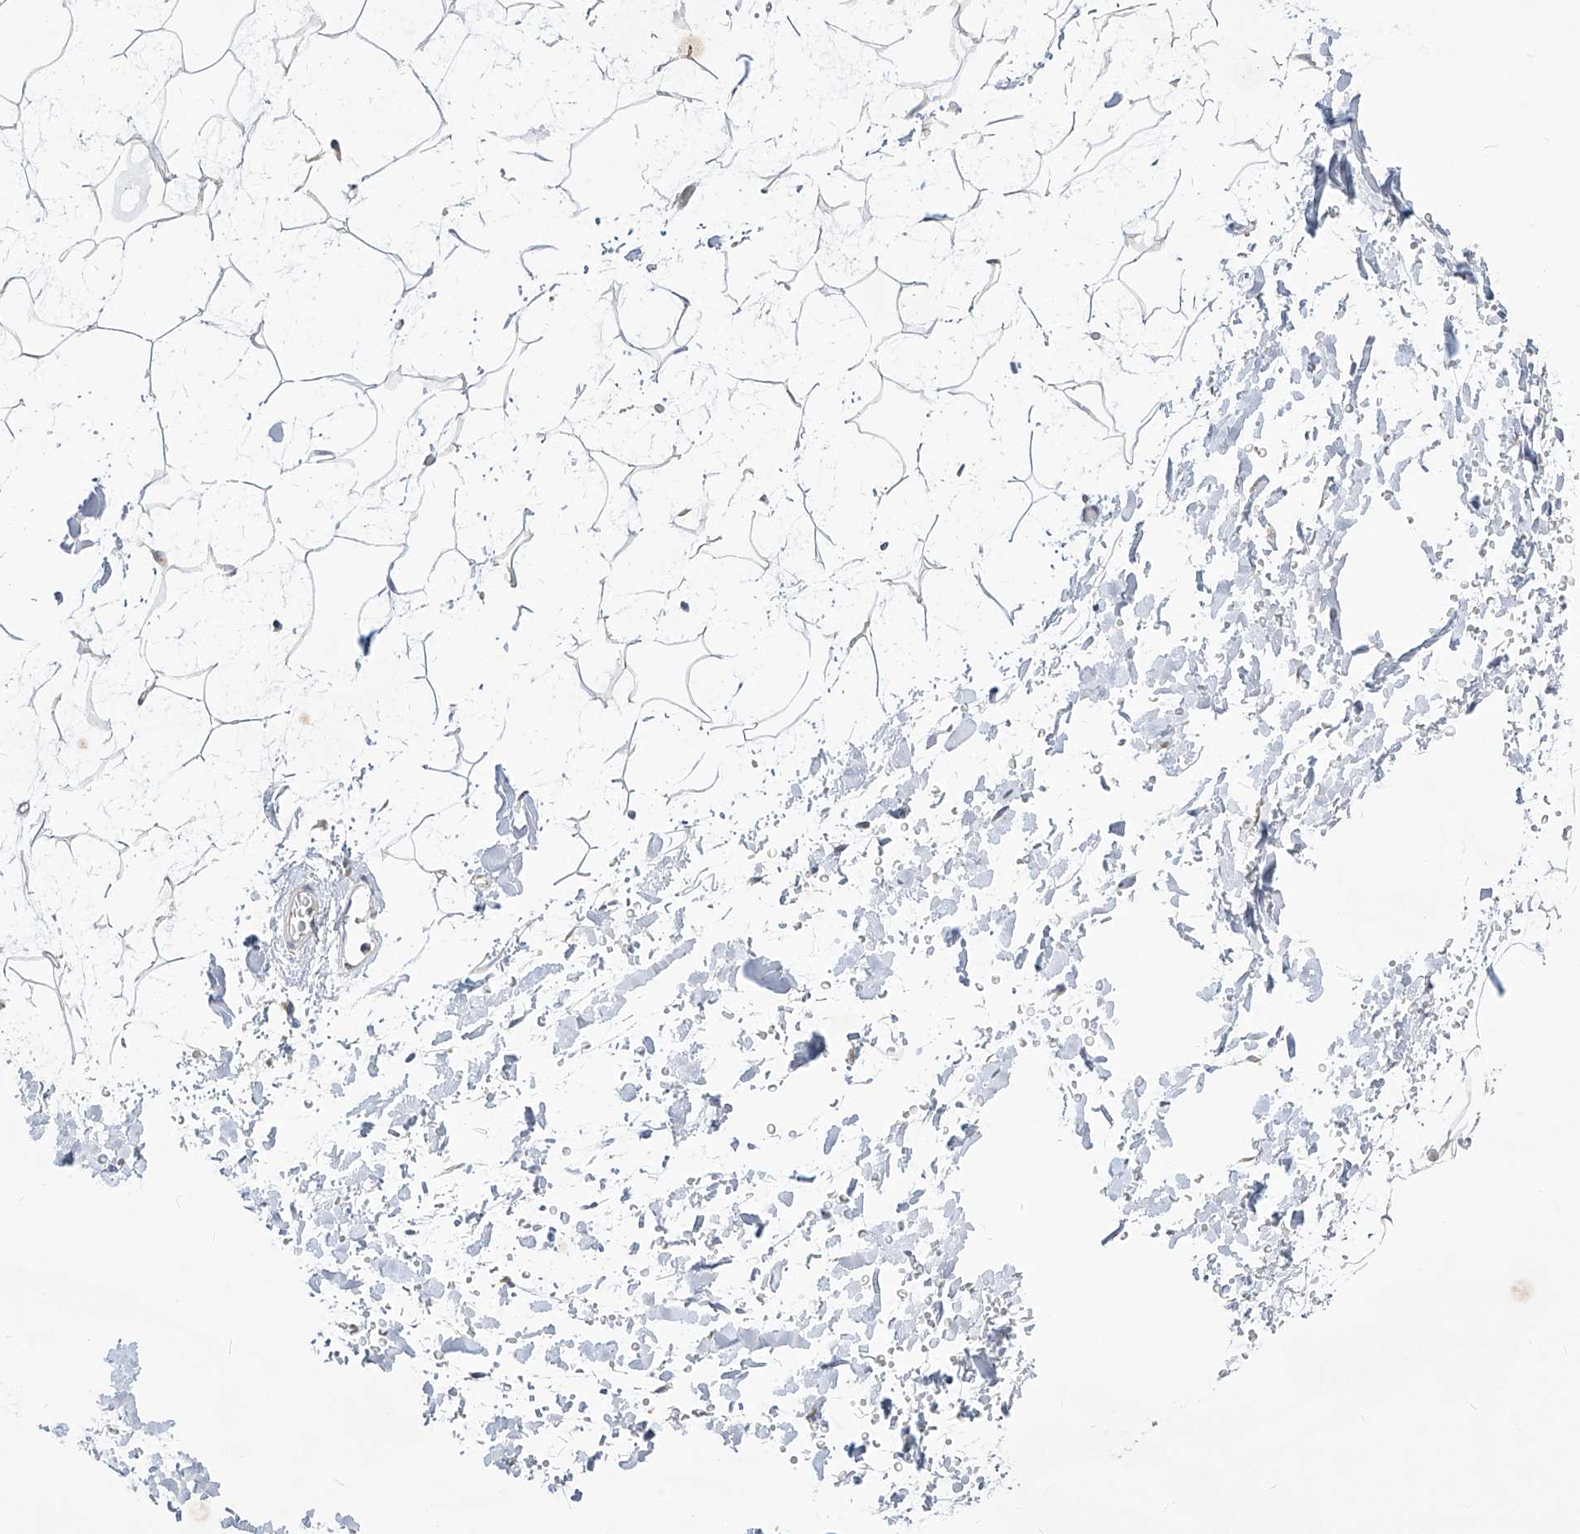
{"staining": {"intensity": "negative", "quantity": "none", "location": "none"}, "tissue": "adipose tissue", "cell_type": "Adipocytes", "image_type": "normal", "snomed": [{"axis": "morphology", "description": "Normal tissue, NOS"}, {"axis": "topography", "description": "Soft tissue"}], "caption": "The micrograph reveals no staining of adipocytes in benign adipose tissue. (DAB immunohistochemistry (IHC), high magnification).", "gene": "UFL1", "patient": {"sex": "male", "age": 72}}